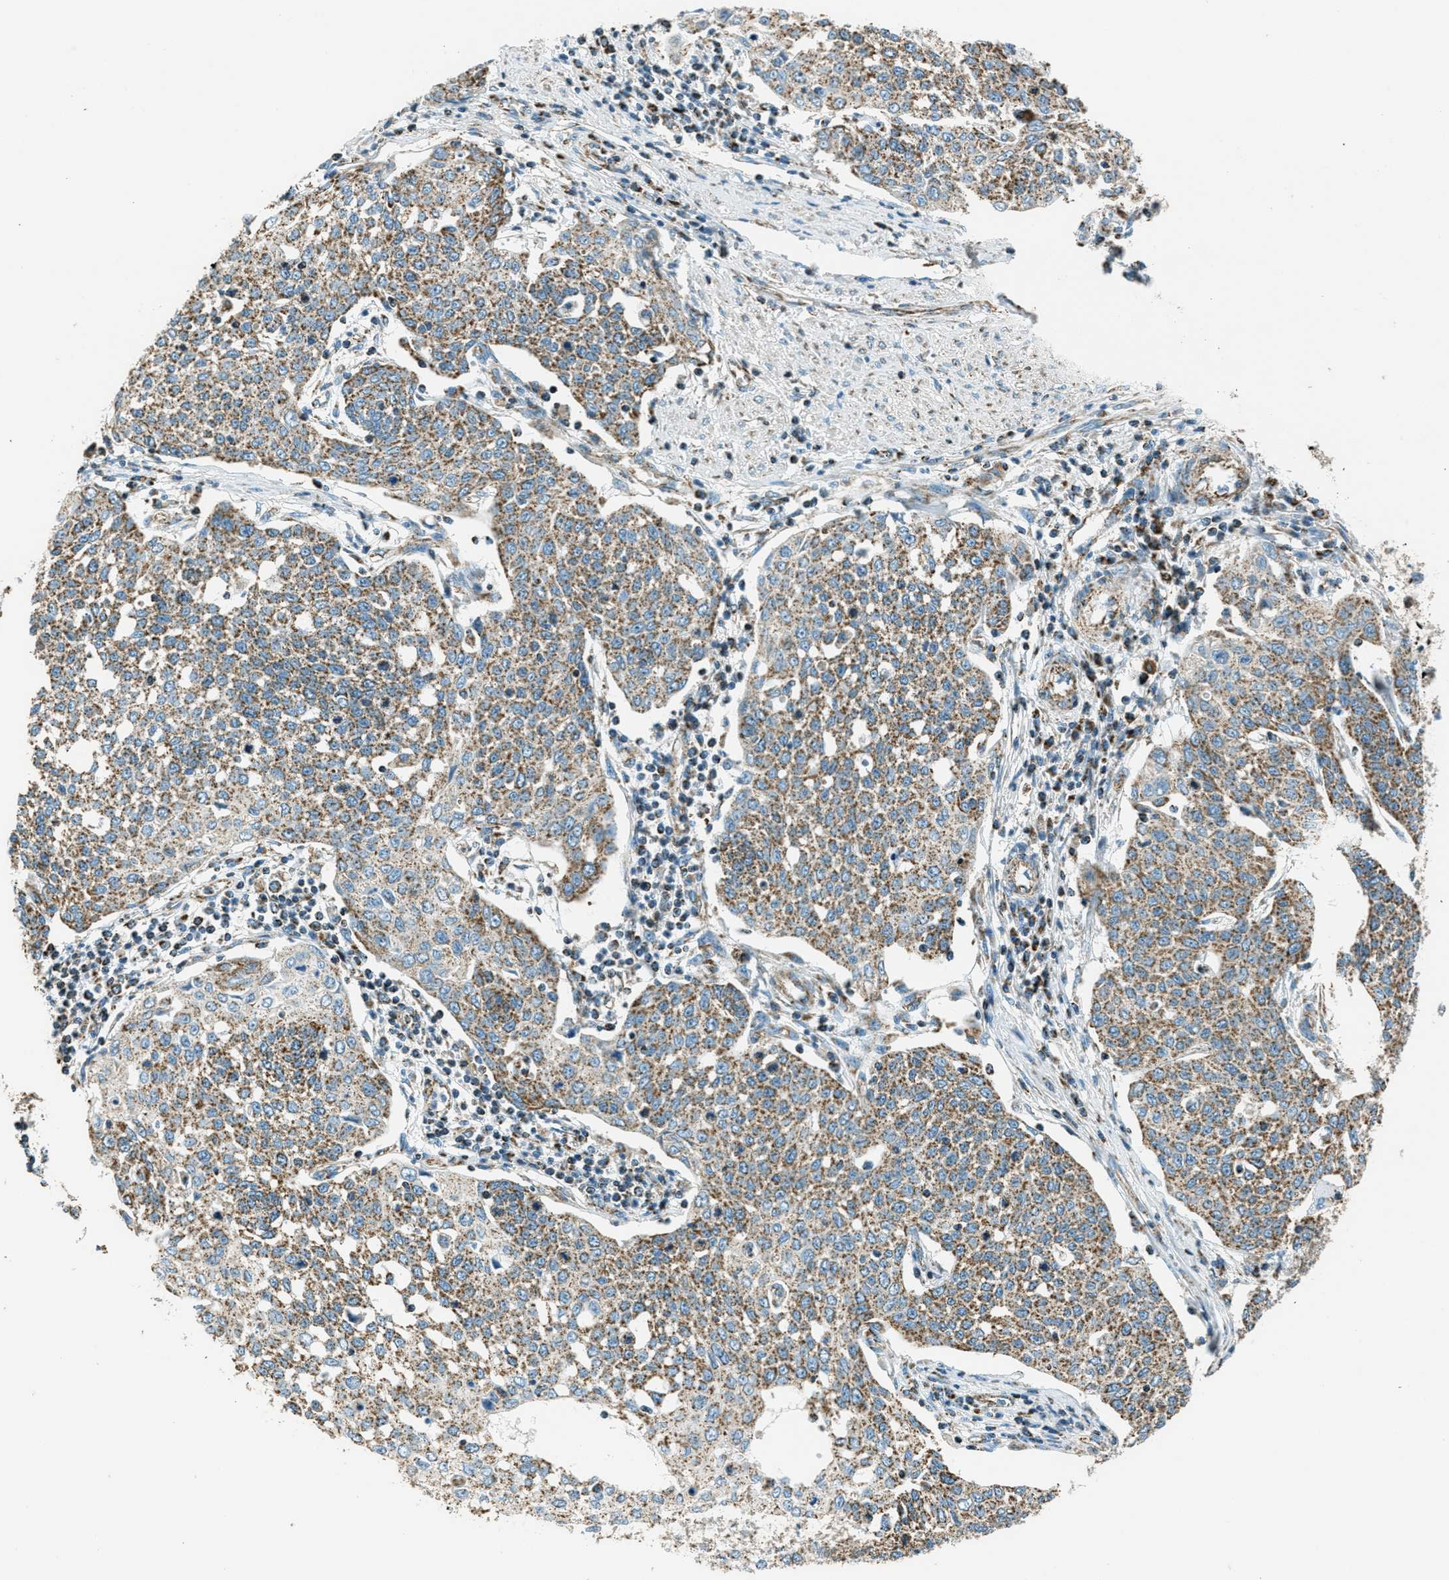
{"staining": {"intensity": "weak", "quantity": ">75%", "location": "cytoplasmic/membranous"}, "tissue": "cervical cancer", "cell_type": "Tumor cells", "image_type": "cancer", "snomed": [{"axis": "morphology", "description": "Squamous cell carcinoma, NOS"}, {"axis": "topography", "description": "Cervix"}], "caption": "Protein expression analysis of human cervical cancer reveals weak cytoplasmic/membranous staining in approximately >75% of tumor cells.", "gene": "CHST15", "patient": {"sex": "female", "age": 34}}